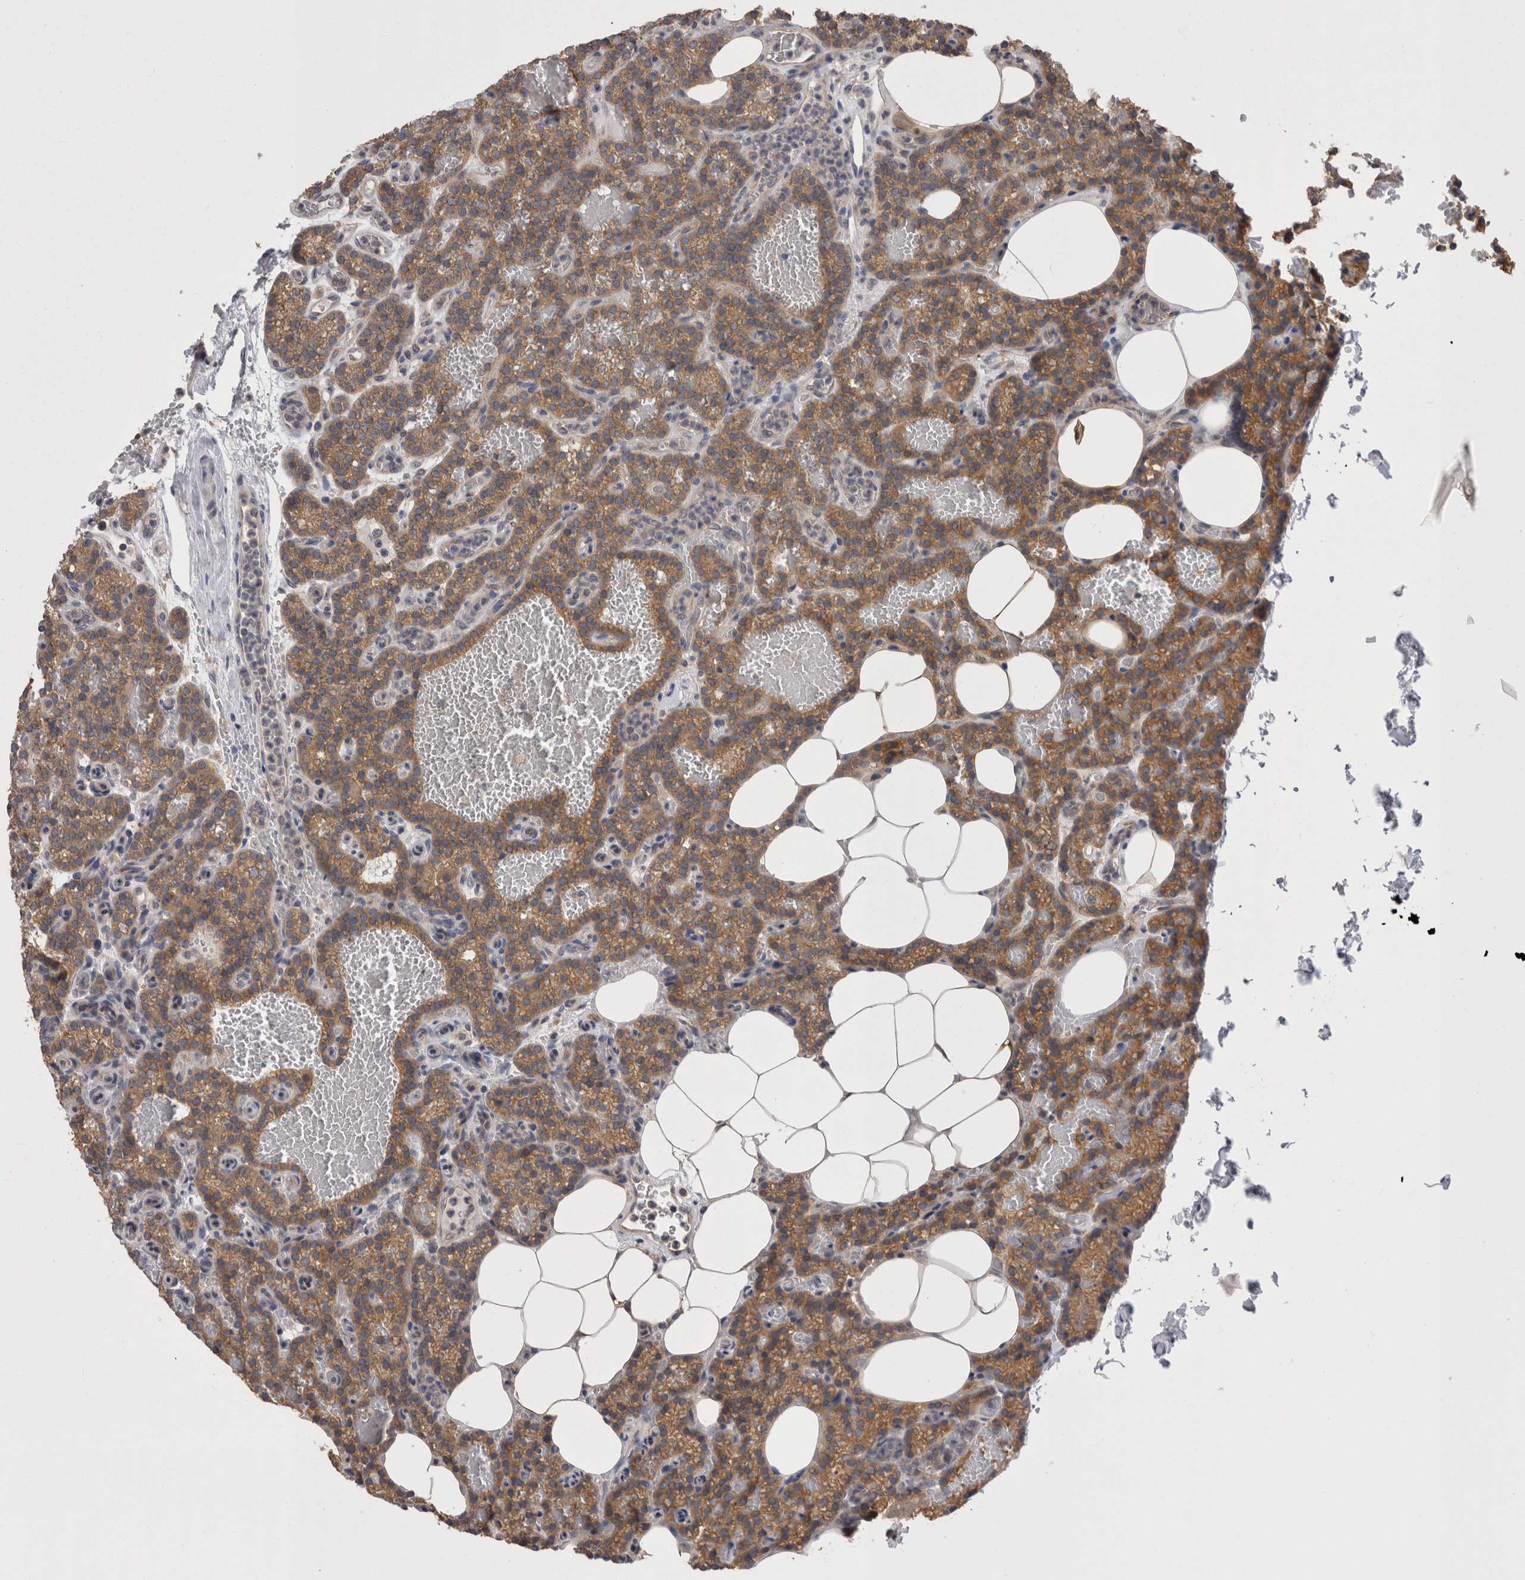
{"staining": {"intensity": "moderate", "quantity": ">75%", "location": "cytoplasmic/membranous"}, "tissue": "parathyroid gland", "cell_type": "Glandular cells", "image_type": "normal", "snomed": [{"axis": "morphology", "description": "Normal tissue, NOS"}, {"axis": "topography", "description": "Parathyroid gland"}], "caption": "High-power microscopy captured an immunohistochemistry (IHC) image of benign parathyroid gland, revealing moderate cytoplasmic/membranous expression in about >75% of glandular cells.", "gene": "DCTN6", "patient": {"sex": "male", "age": 58}}